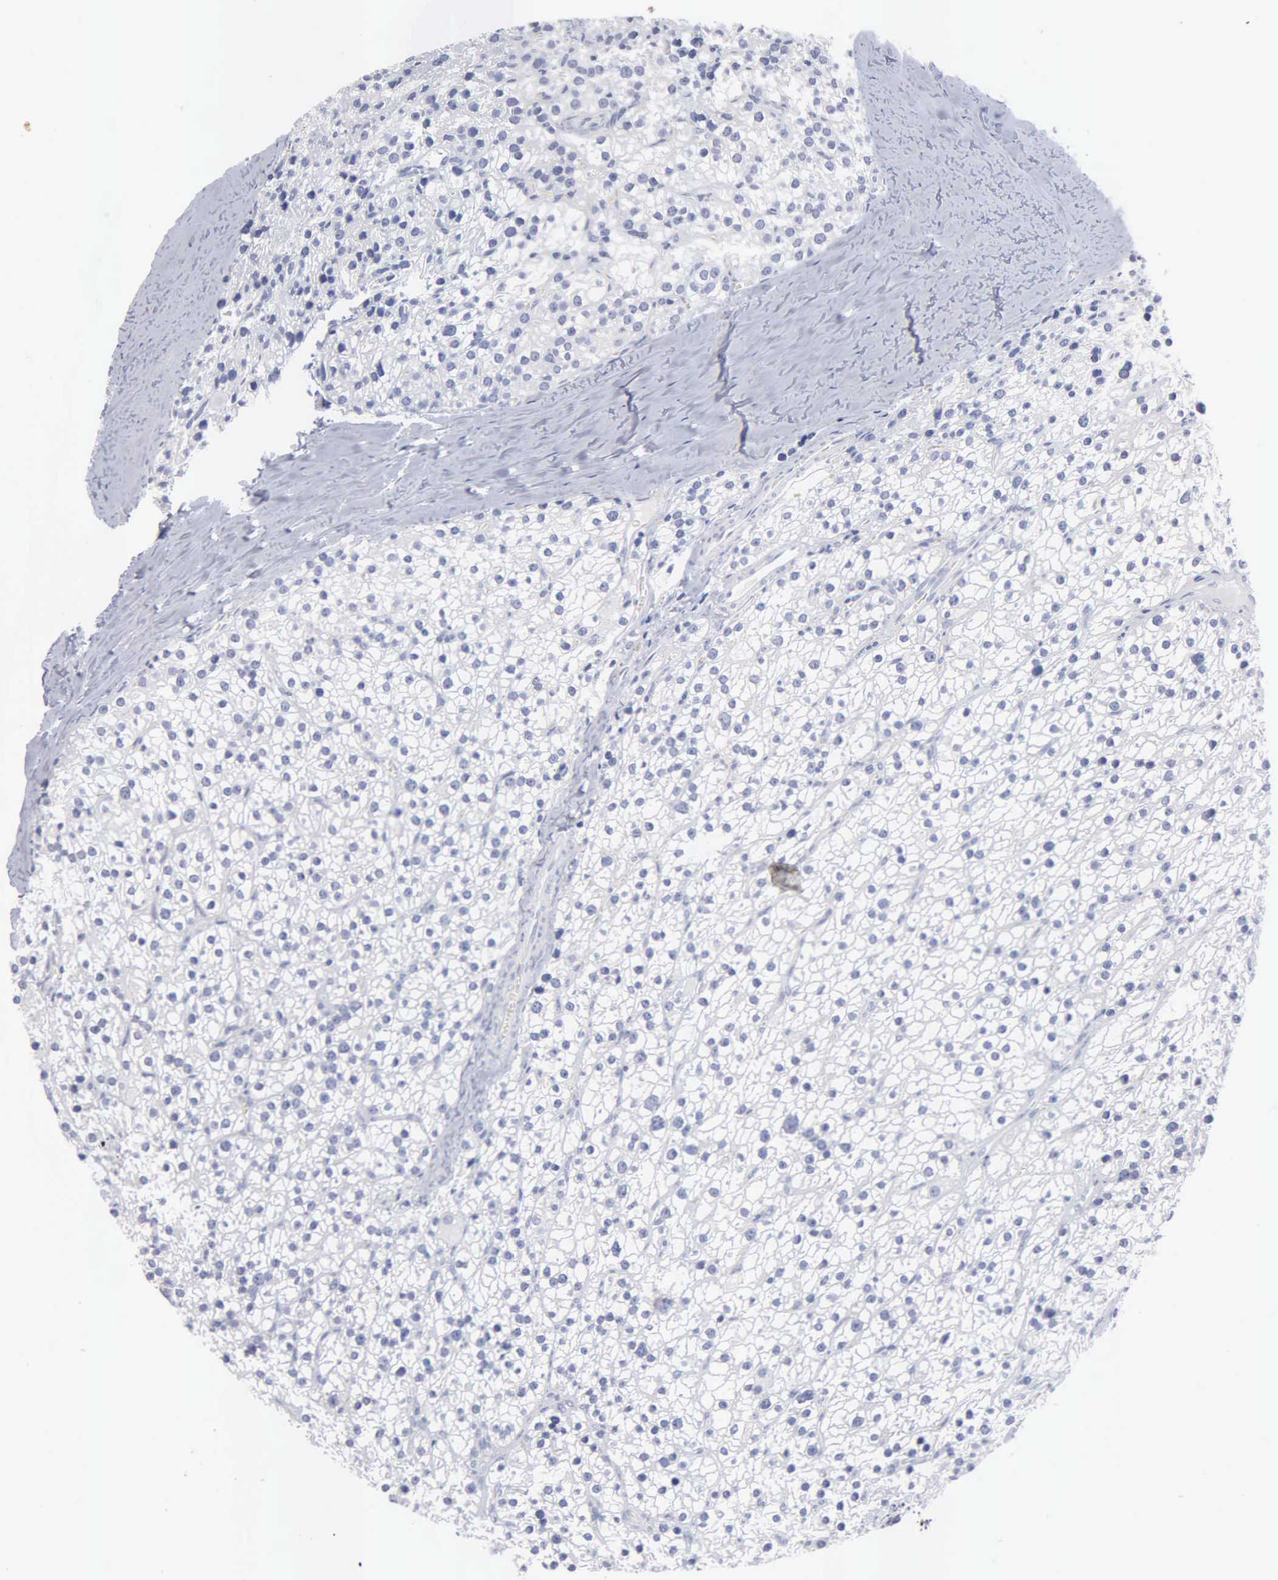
{"staining": {"intensity": "negative", "quantity": "none", "location": "none"}, "tissue": "parathyroid gland", "cell_type": "Glandular cells", "image_type": "normal", "snomed": [{"axis": "morphology", "description": "Normal tissue, NOS"}, {"axis": "topography", "description": "Parathyroid gland"}], "caption": "Glandular cells show no significant protein positivity in benign parathyroid gland. (Brightfield microscopy of DAB IHC at high magnification).", "gene": "ASPHD2", "patient": {"sex": "female", "age": 54}}